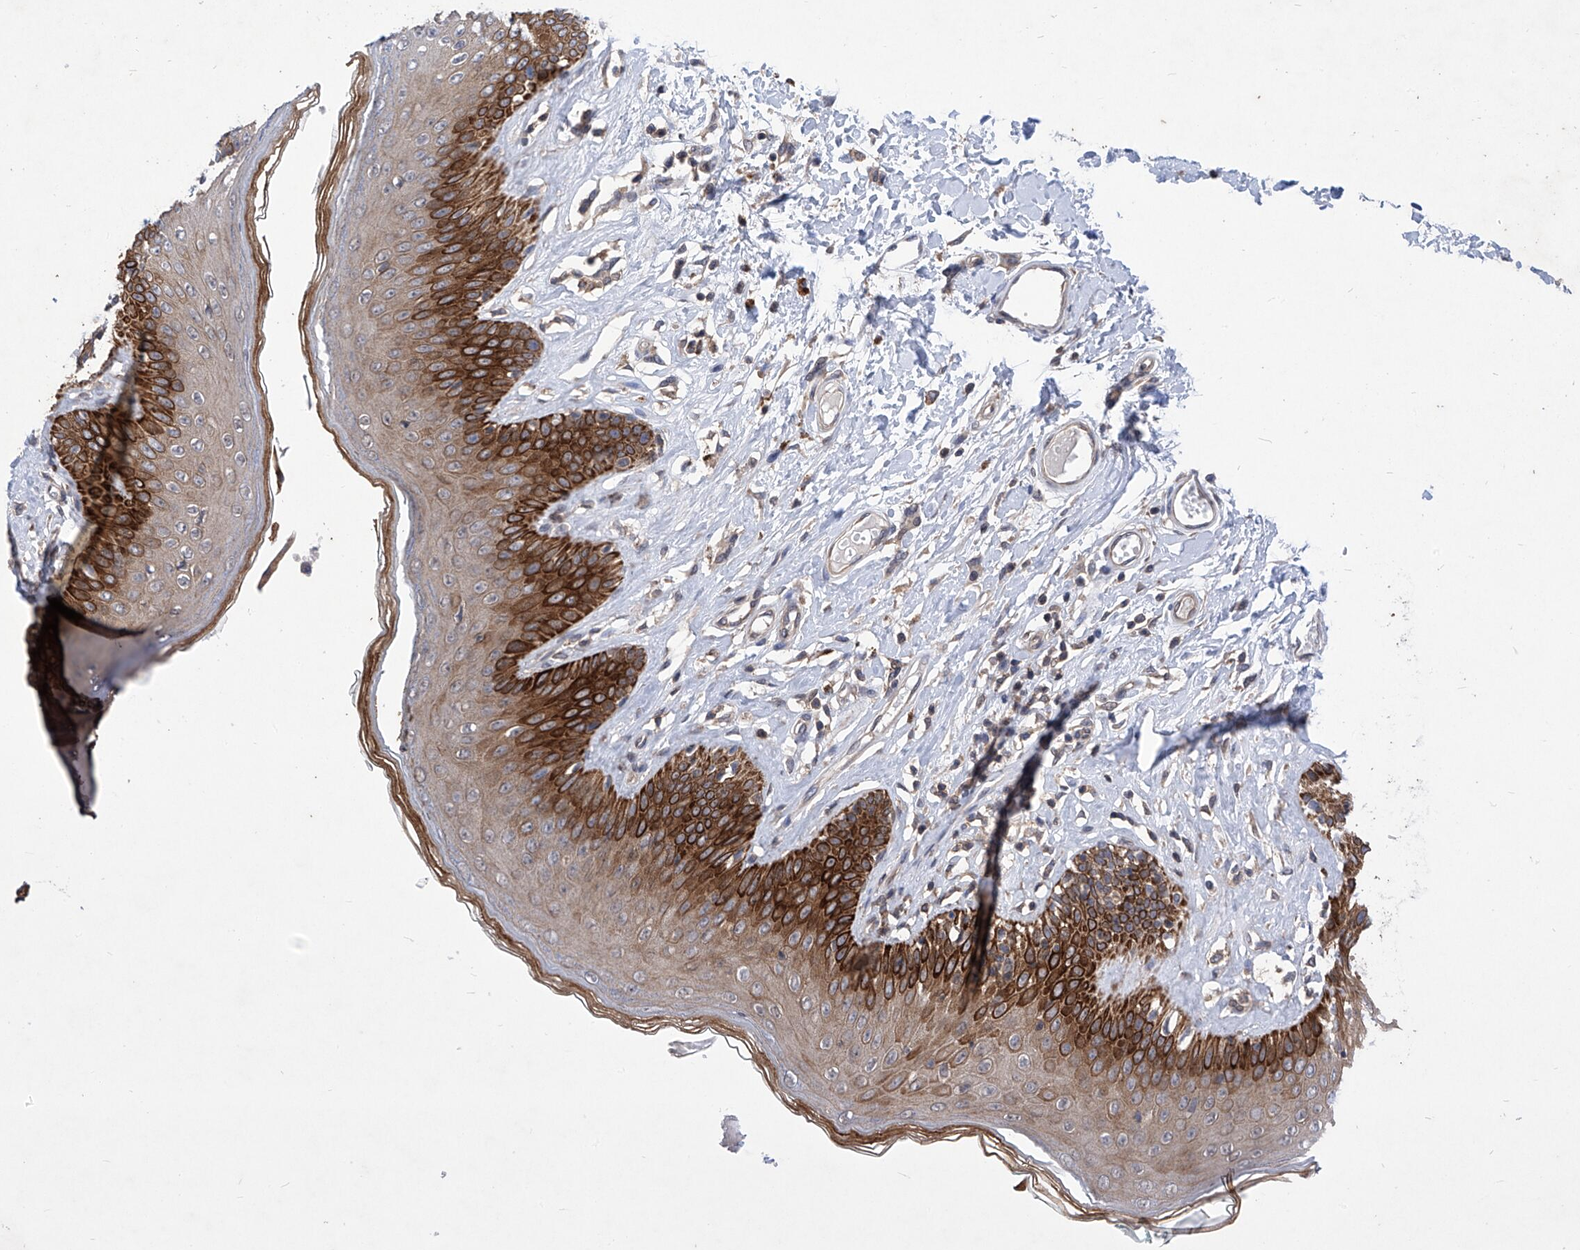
{"staining": {"intensity": "strong", "quantity": "25%-75%", "location": "cytoplasmic/membranous"}, "tissue": "skin", "cell_type": "Epidermal cells", "image_type": "normal", "snomed": [{"axis": "morphology", "description": "Normal tissue, NOS"}, {"axis": "morphology", "description": "Squamous cell carcinoma, NOS"}, {"axis": "topography", "description": "Vulva"}], "caption": "Protein staining of benign skin displays strong cytoplasmic/membranous staining in about 25%-75% of epidermal cells. Nuclei are stained in blue.", "gene": "KIFC2", "patient": {"sex": "female", "age": 85}}